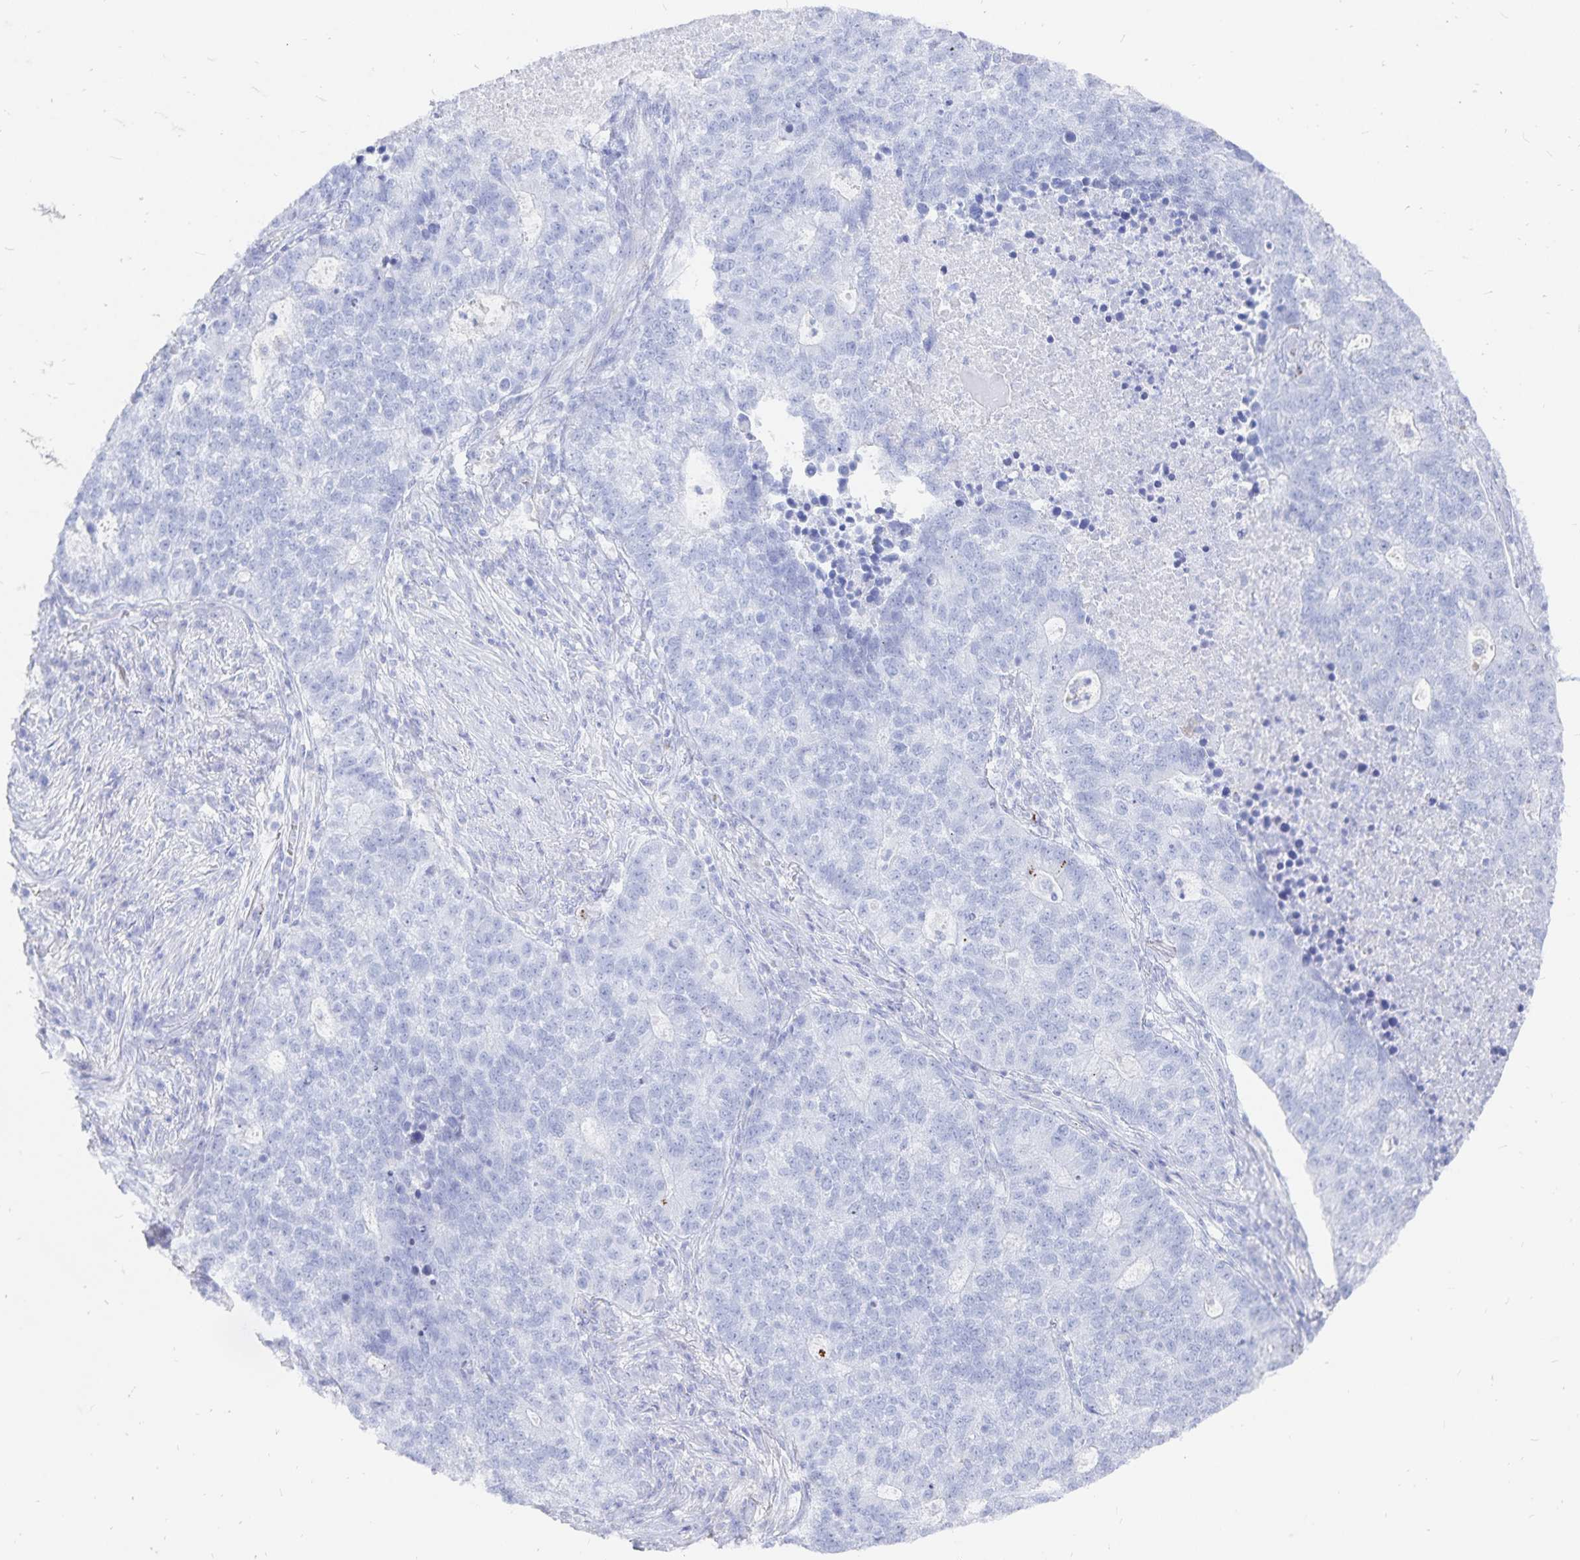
{"staining": {"intensity": "negative", "quantity": "none", "location": "none"}, "tissue": "lung cancer", "cell_type": "Tumor cells", "image_type": "cancer", "snomed": [{"axis": "morphology", "description": "Adenocarcinoma, NOS"}, {"axis": "topography", "description": "Lung"}], "caption": "Immunohistochemistry micrograph of neoplastic tissue: human lung adenocarcinoma stained with DAB displays no significant protein staining in tumor cells. (Immunohistochemistry, brightfield microscopy, high magnification).", "gene": "INSL5", "patient": {"sex": "male", "age": 57}}